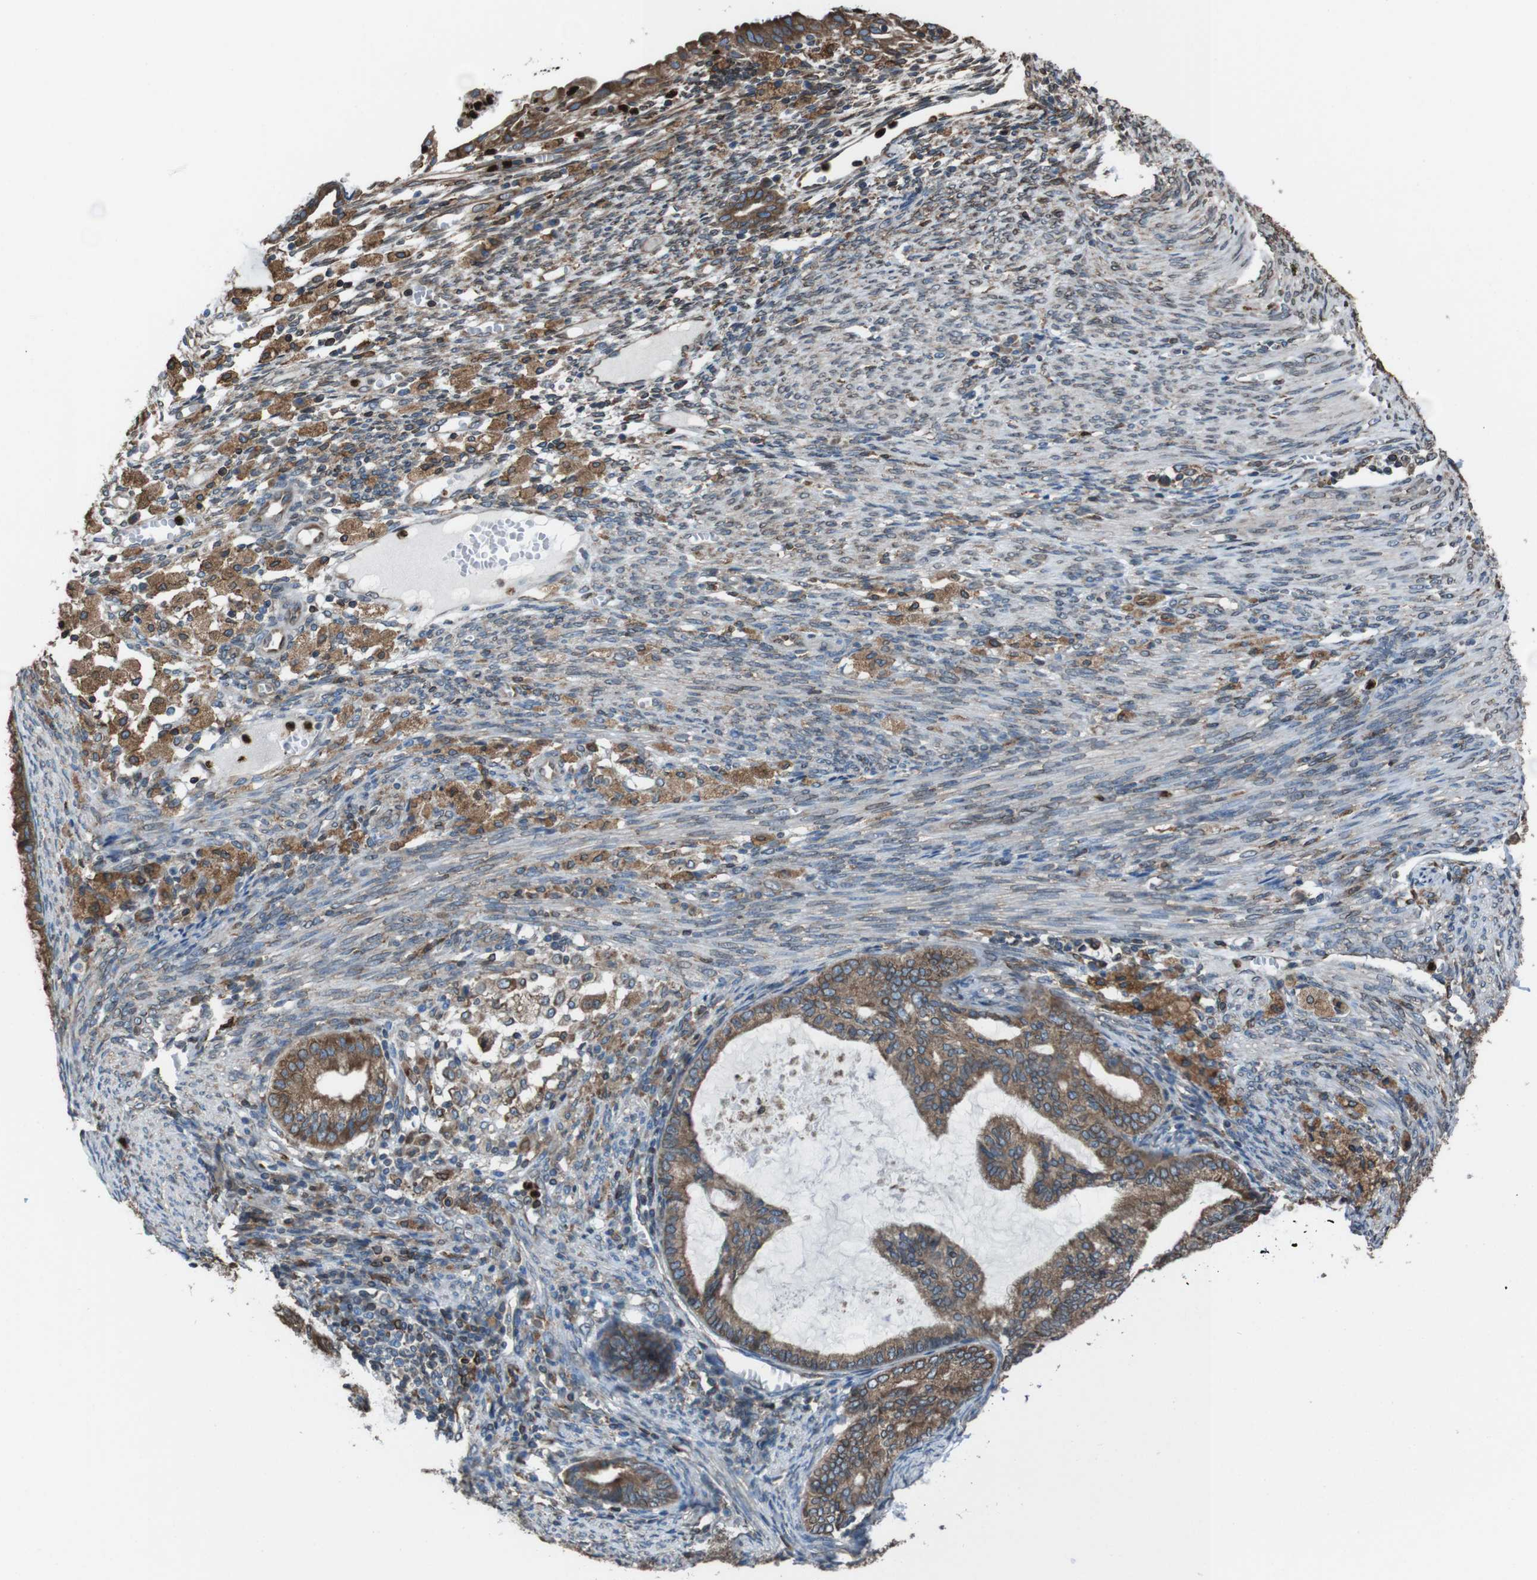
{"staining": {"intensity": "moderate", "quantity": ">75%", "location": "cytoplasmic/membranous"}, "tissue": "cervical cancer", "cell_type": "Tumor cells", "image_type": "cancer", "snomed": [{"axis": "morphology", "description": "Normal tissue, NOS"}, {"axis": "morphology", "description": "Adenocarcinoma, NOS"}, {"axis": "topography", "description": "Cervix"}, {"axis": "topography", "description": "Endometrium"}], "caption": "Protein expression analysis of human cervical cancer (adenocarcinoma) reveals moderate cytoplasmic/membranous staining in about >75% of tumor cells. Ihc stains the protein of interest in brown and the nuclei are stained blue.", "gene": "APMAP", "patient": {"sex": "female", "age": 86}}